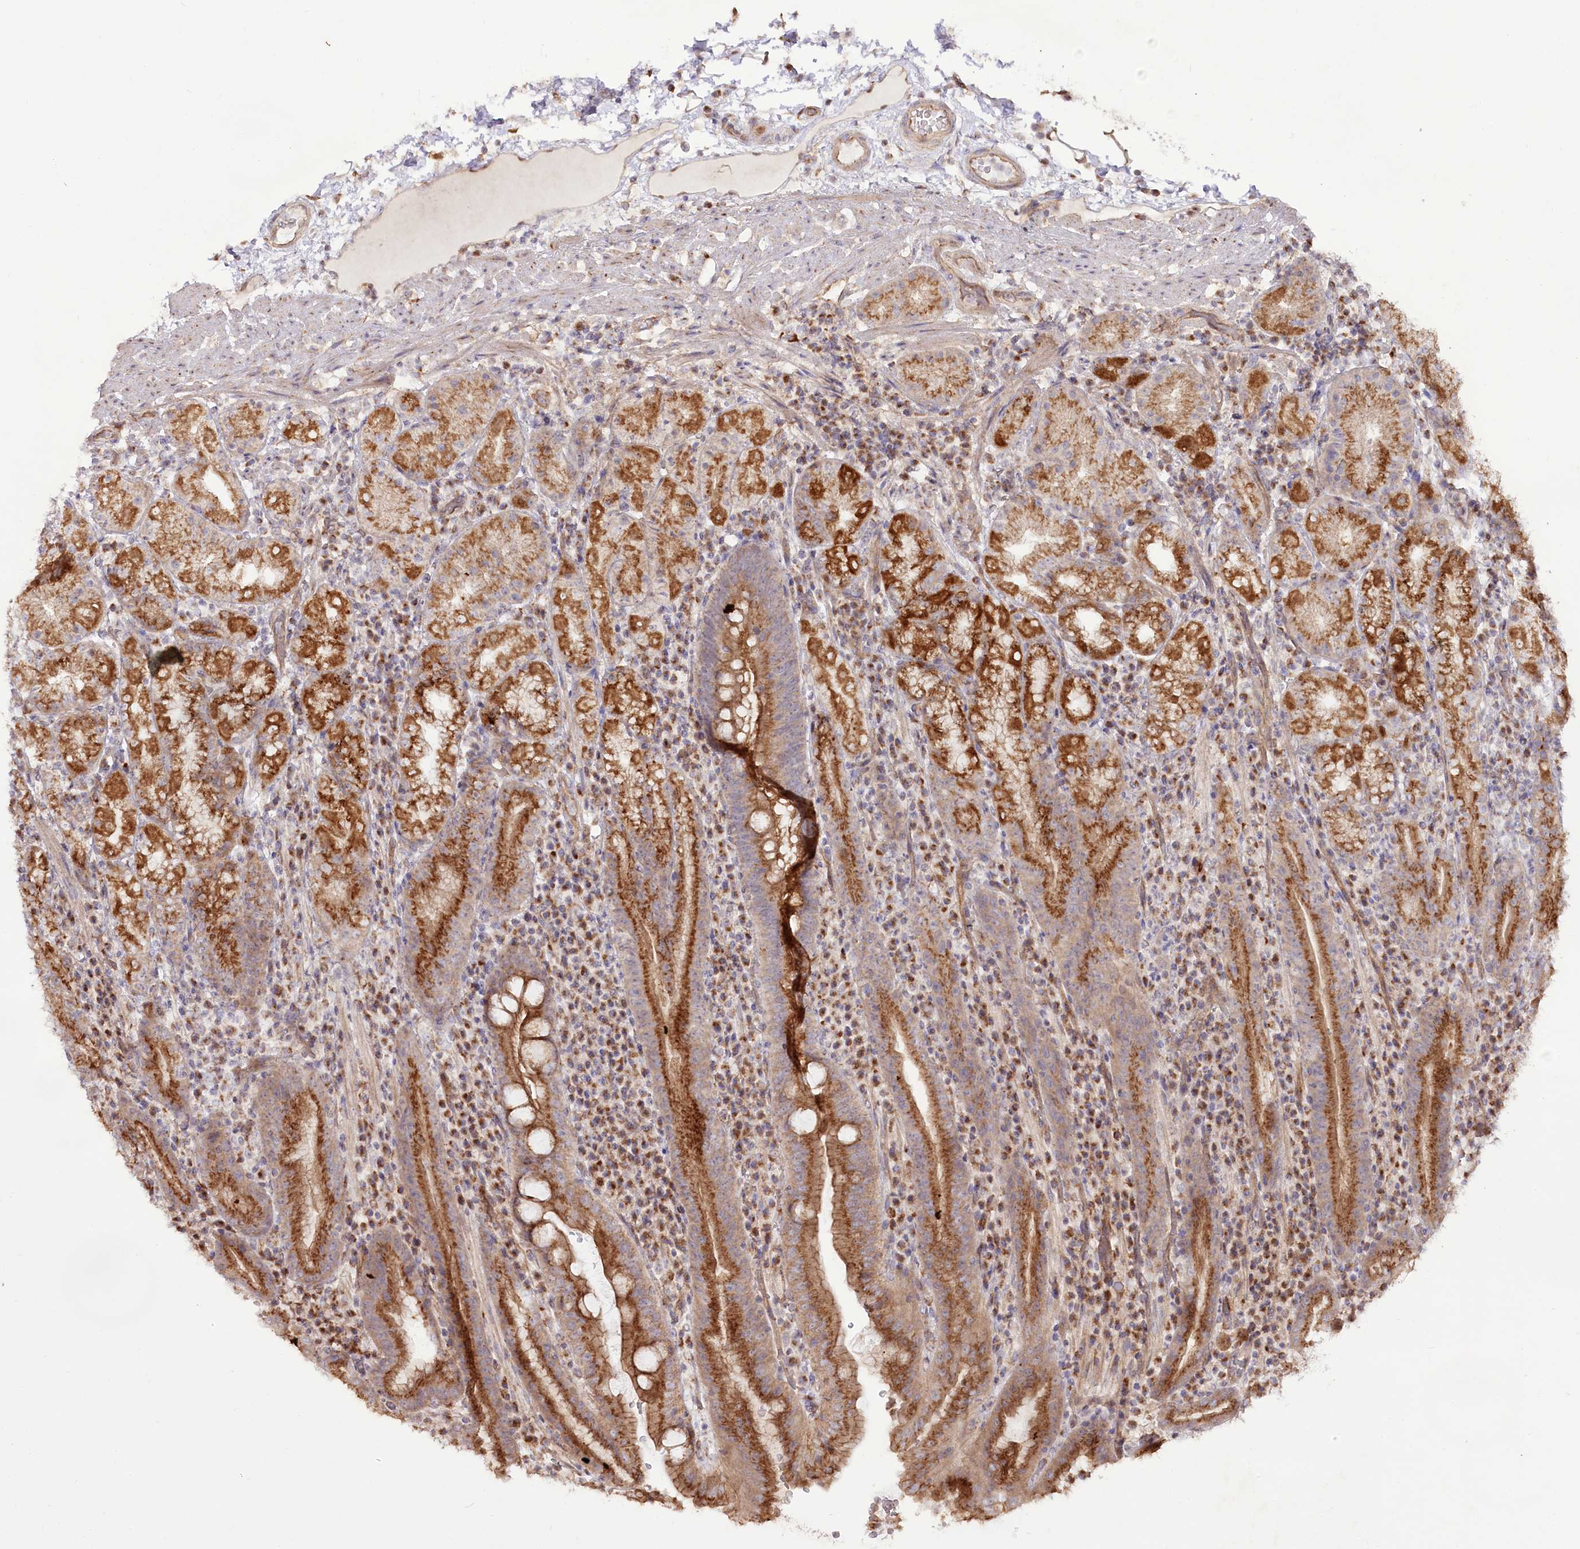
{"staining": {"intensity": "moderate", "quantity": ">75%", "location": "cytoplasmic/membranous"}, "tissue": "stomach", "cell_type": "Glandular cells", "image_type": "normal", "snomed": [{"axis": "morphology", "description": "Normal tissue, NOS"}, {"axis": "morphology", "description": "Inflammation, NOS"}, {"axis": "topography", "description": "Stomach"}], "caption": "DAB immunohistochemical staining of normal human stomach displays moderate cytoplasmic/membranous protein positivity in approximately >75% of glandular cells.", "gene": "REXO2", "patient": {"sex": "male", "age": 79}}